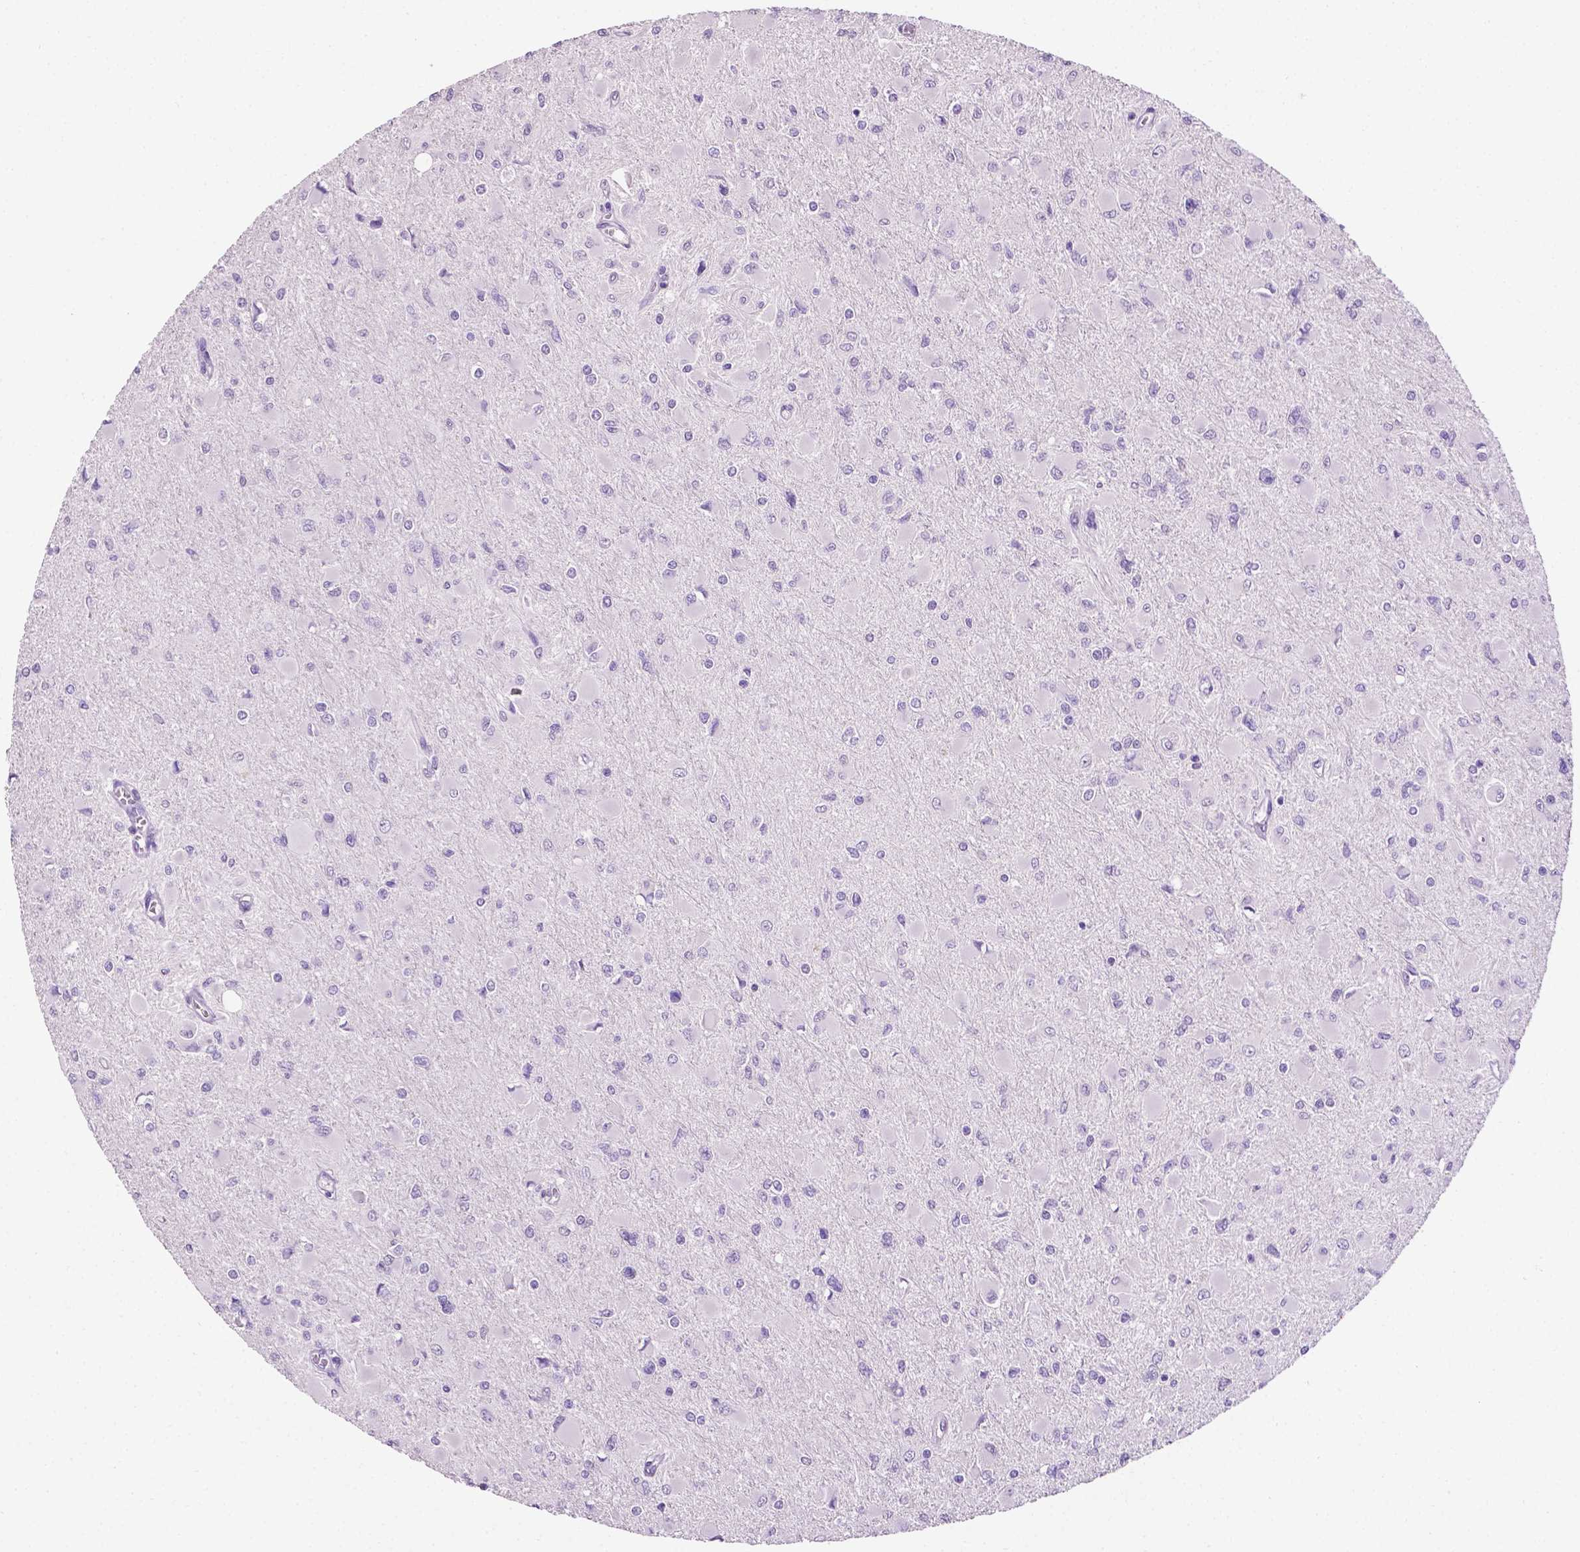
{"staining": {"intensity": "negative", "quantity": "none", "location": "none"}, "tissue": "glioma", "cell_type": "Tumor cells", "image_type": "cancer", "snomed": [{"axis": "morphology", "description": "Glioma, malignant, High grade"}, {"axis": "topography", "description": "Cerebral cortex"}], "caption": "A micrograph of malignant high-grade glioma stained for a protein demonstrates no brown staining in tumor cells.", "gene": "TACSTD2", "patient": {"sex": "female", "age": 36}}